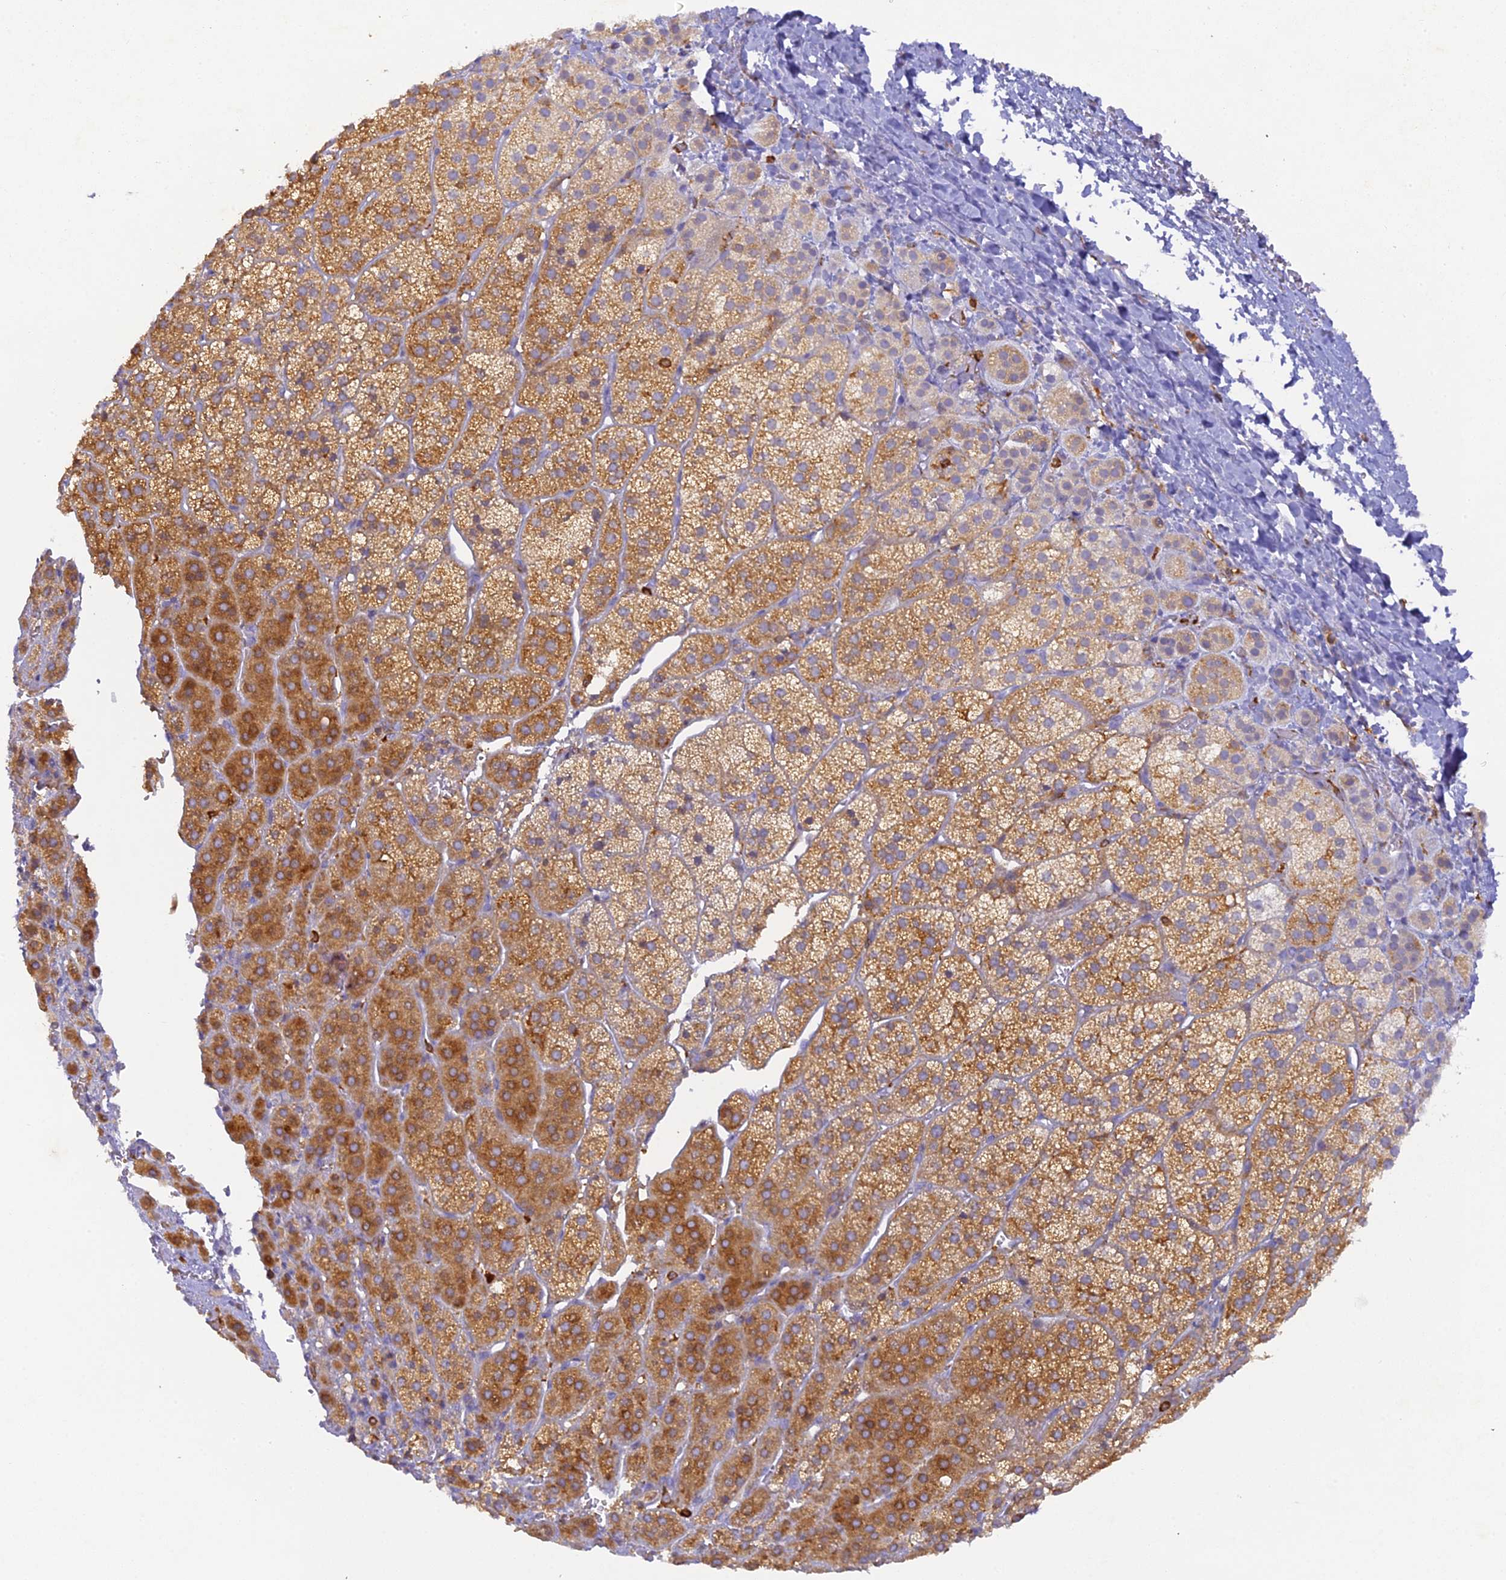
{"staining": {"intensity": "moderate", "quantity": ">75%", "location": "cytoplasmic/membranous"}, "tissue": "adrenal gland", "cell_type": "Glandular cells", "image_type": "normal", "snomed": [{"axis": "morphology", "description": "Normal tissue, NOS"}, {"axis": "topography", "description": "Adrenal gland"}], "caption": "The histopathology image shows staining of benign adrenal gland, revealing moderate cytoplasmic/membranous protein expression (brown color) within glandular cells.", "gene": "FYB1", "patient": {"sex": "female", "age": 44}}